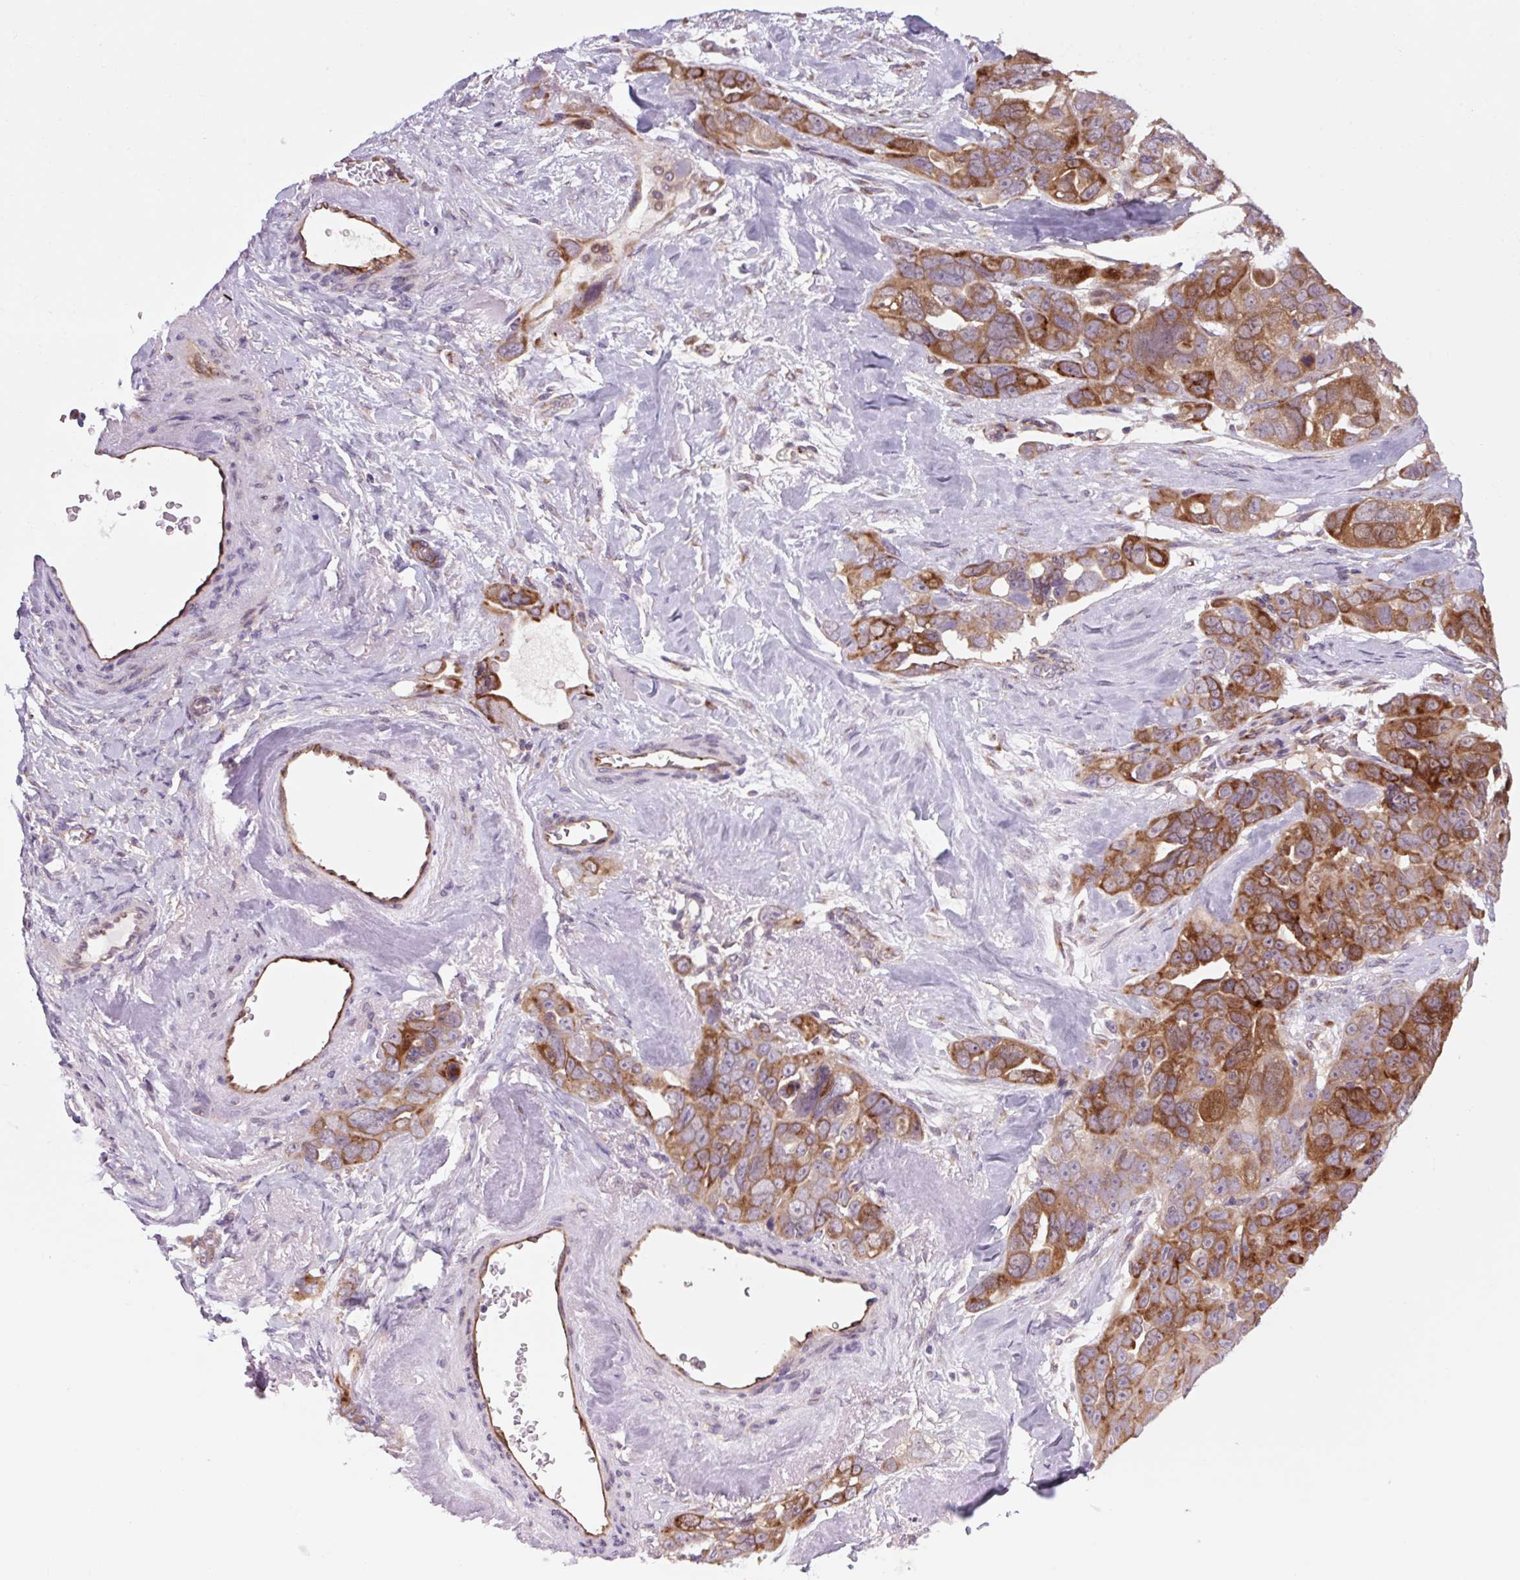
{"staining": {"intensity": "moderate", "quantity": ">75%", "location": "cytoplasmic/membranous"}, "tissue": "ovarian cancer", "cell_type": "Tumor cells", "image_type": "cancer", "snomed": [{"axis": "morphology", "description": "Cystadenocarcinoma, serous, NOS"}, {"axis": "topography", "description": "Ovary"}], "caption": "The photomicrograph reveals a brown stain indicating the presence of a protein in the cytoplasmic/membranous of tumor cells in ovarian cancer (serous cystadenocarcinoma).", "gene": "PLA2G4A", "patient": {"sex": "female", "age": 63}}